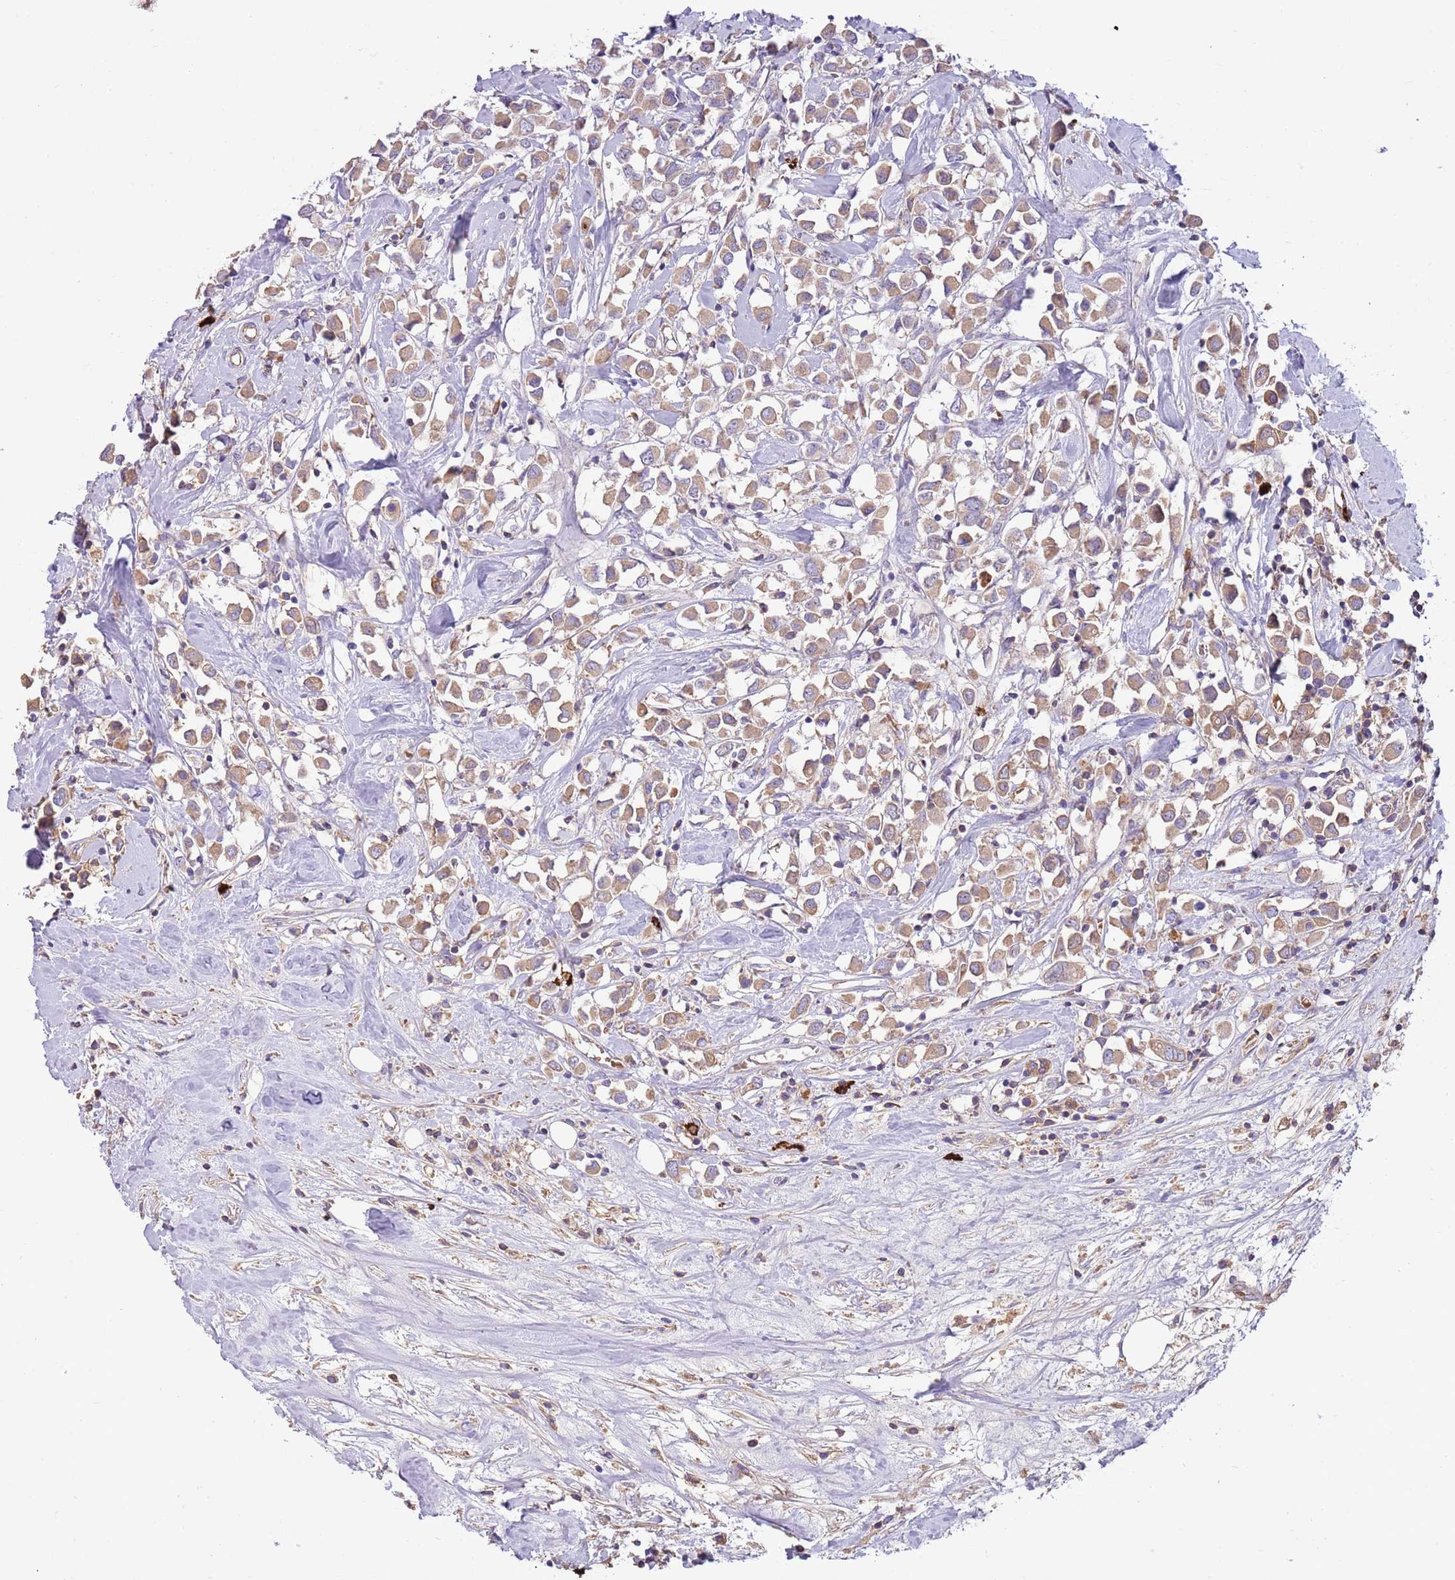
{"staining": {"intensity": "moderate", "quantity": ">75%", "location": "cytoplasmic/membranous"}, "tissue": "breast cancer", "cell_type": "Tumor cells", "image_type": "cancer", "snomed": [{"axis": "morphology", "description": "Duct carcinoma"}, {"axis": "topography", "description": "Breast"}], "caption": "Intraductal carcinoma (breast) stained with immunohistochemistry reveals moderate cytoplasmic/membranous staining in approximately >75% of tumor cells.", "gene": "TRMO", "patient": {"sex": "female", "age": 61}}